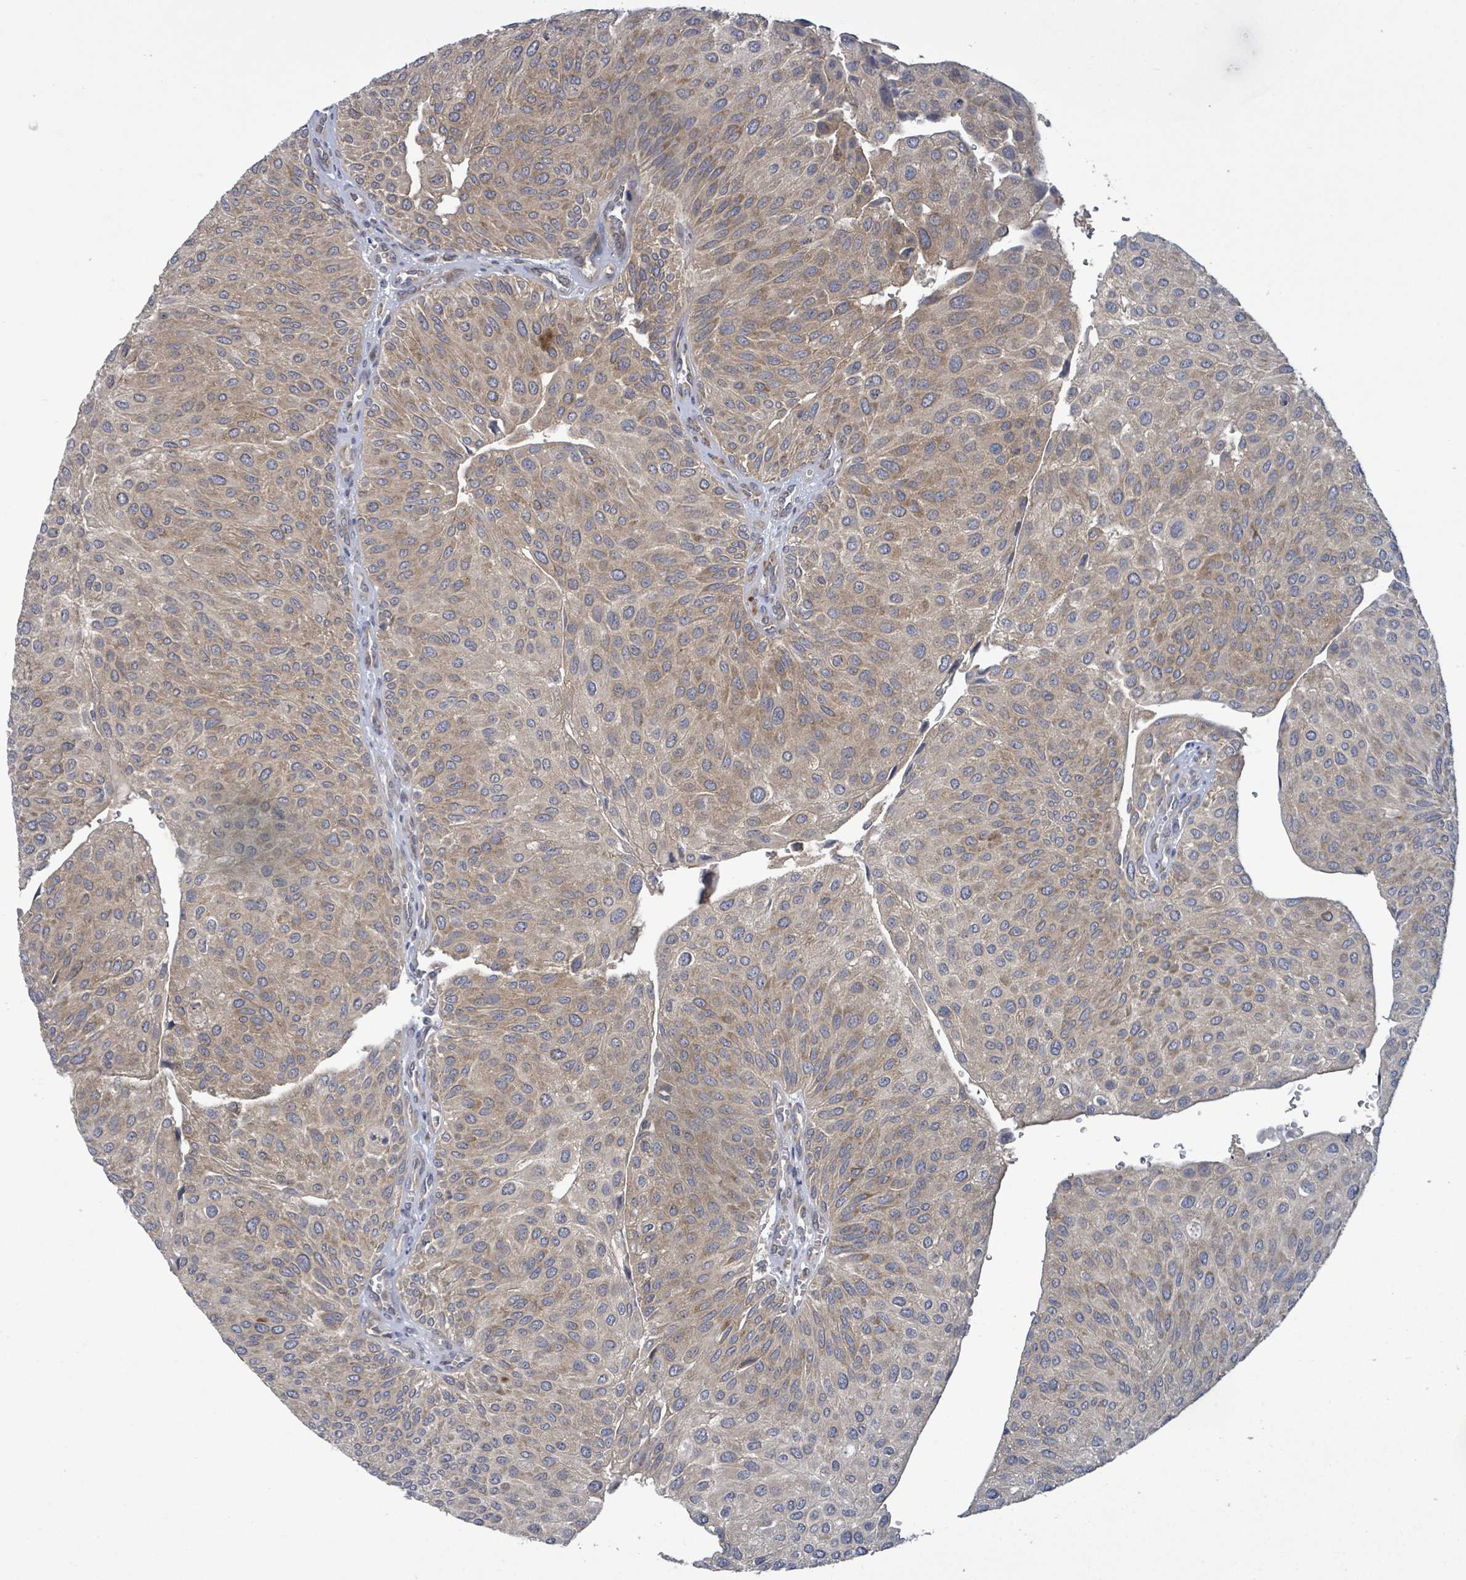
{"staining": {"intensity": "weak", "quantity": ">75%", "location": "cytoplasmic/membranous"}, "tissue": "urothelial cancer", "cell_type": "Tumor cells", "image_type": "cancer", "snomed": [{"axis": "morphology", "description": "Urothelial carcinoma, NOS"}, {"axis": "topography", "description": "Urinary bladder"}], "caption": "IHC staining of transitional cell carcinoma, which demonstrates low levels of weak cytoplasmic/membranous expression in approximately >75% of tumor cells indicating weak cytoplasmic/membranous protein expression. The staining was performed using DAB (3,3'-diaminobenzidine) (brown) for protein detection and nuclei were counterstained in hematoxylin (blue).", "gene": "SERPINE3", "patient": {"sex": "male", "age": 67}}